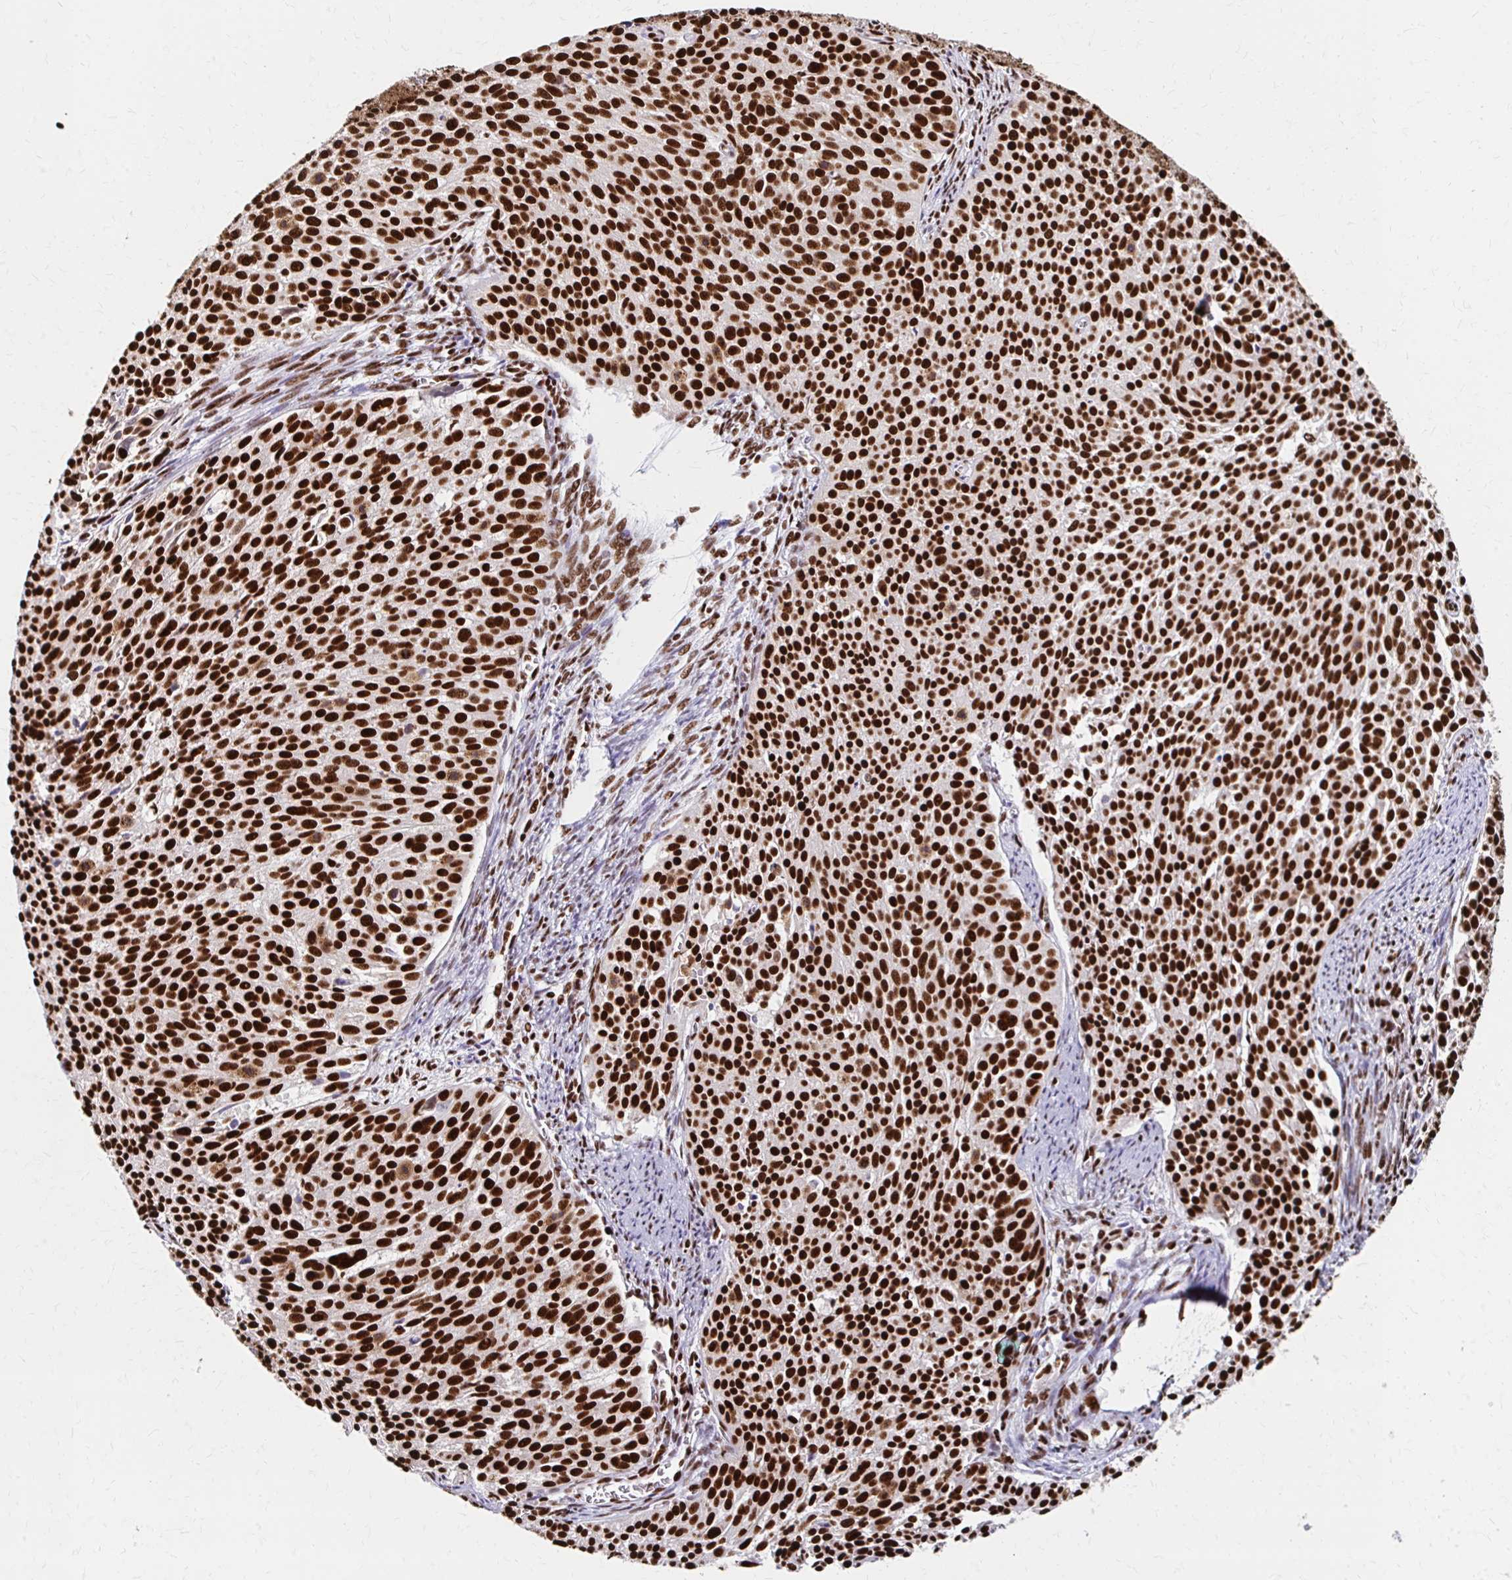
{"staining": {"intensity": "strong", "quantity": ">75%", "location": "nuclear"}, "tissue": "cervical cancer", "cell_type": "Tumor cells", "image_type": "cancer", "snomed": [{"axis": "morphology", "description": "Squamous cell carcinoma, NOS"}, {"axis": "topography", "description": "Cervix"}], "caption": "Immunohistochemical staining of squamous cell carcinoma (cervical) displays strong nuclear protein expression in about >75% of tumor cells. Using DAB (3,3'-diaminobenzidine) (brown) and hematoxylin (blue) stains, captured at high magnification using brightfield microscopy.", "gene": "CNKSR3", "patient": {"sex": "female", "age": 39}}